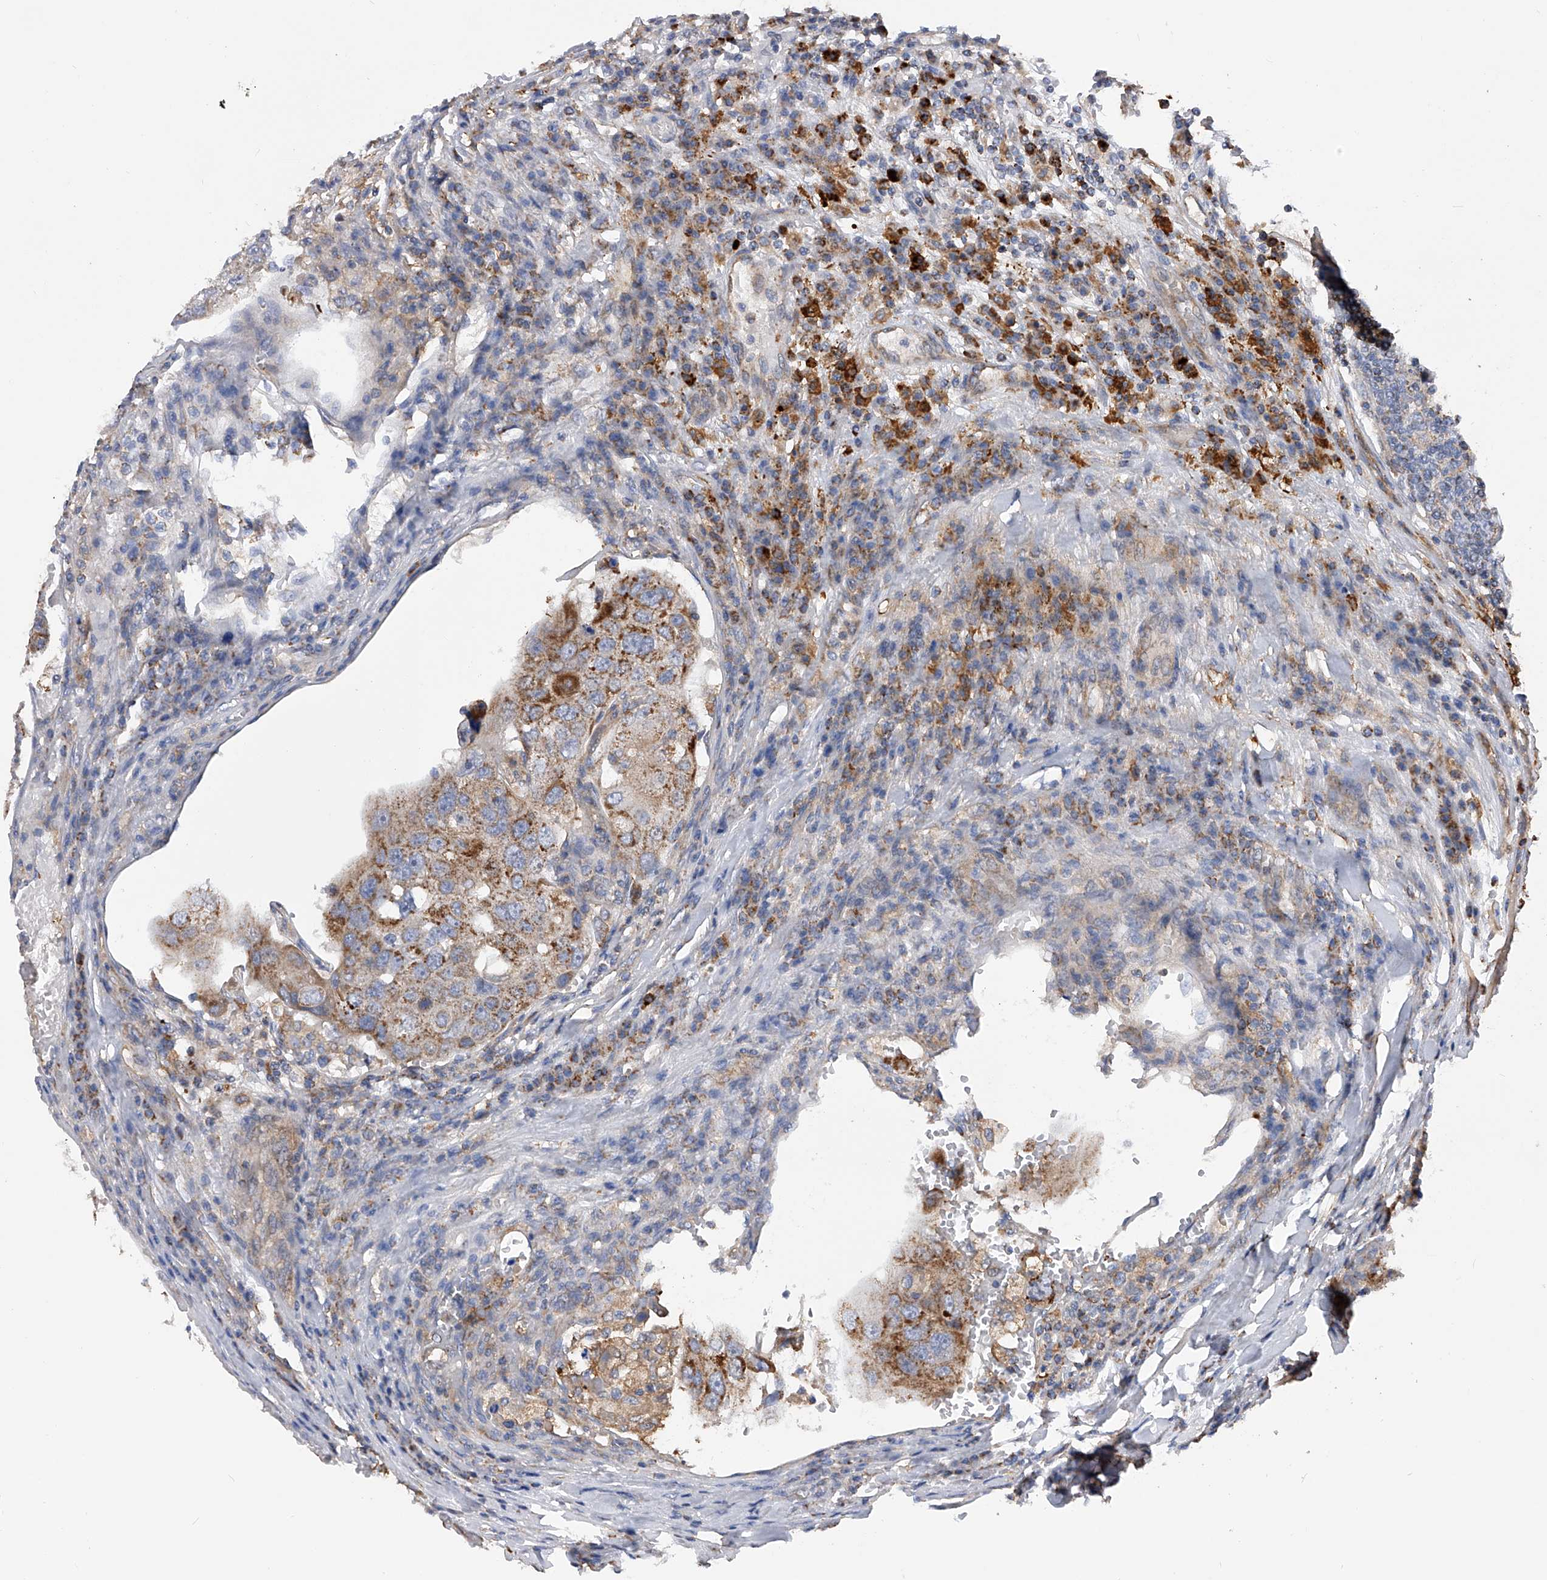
{"staining": {"intensity": "moderate", "quantity": ">75%", "location": "cytoplasmic/membranous"}, "tissue": "urothelial cancer", "cell_type": "Tumor cells", "image_type": "cancer", "snomed": [{"axis": "morphology", "description": "Urothelial carcinoma, High grade"}, {"axis": "topography", "description": "Lymph node"}, {"axis": "topography", "description": "Urinary bladder"}], "caption": "This histopathology image exhibits immunohistochemistry staining of urothelial cancer, with medium moderate cytoplasmic/membranous staining in about >75% of tumor cells.", "gene": "PDSS2", "patient": {"sex": "male", "age": 51}}